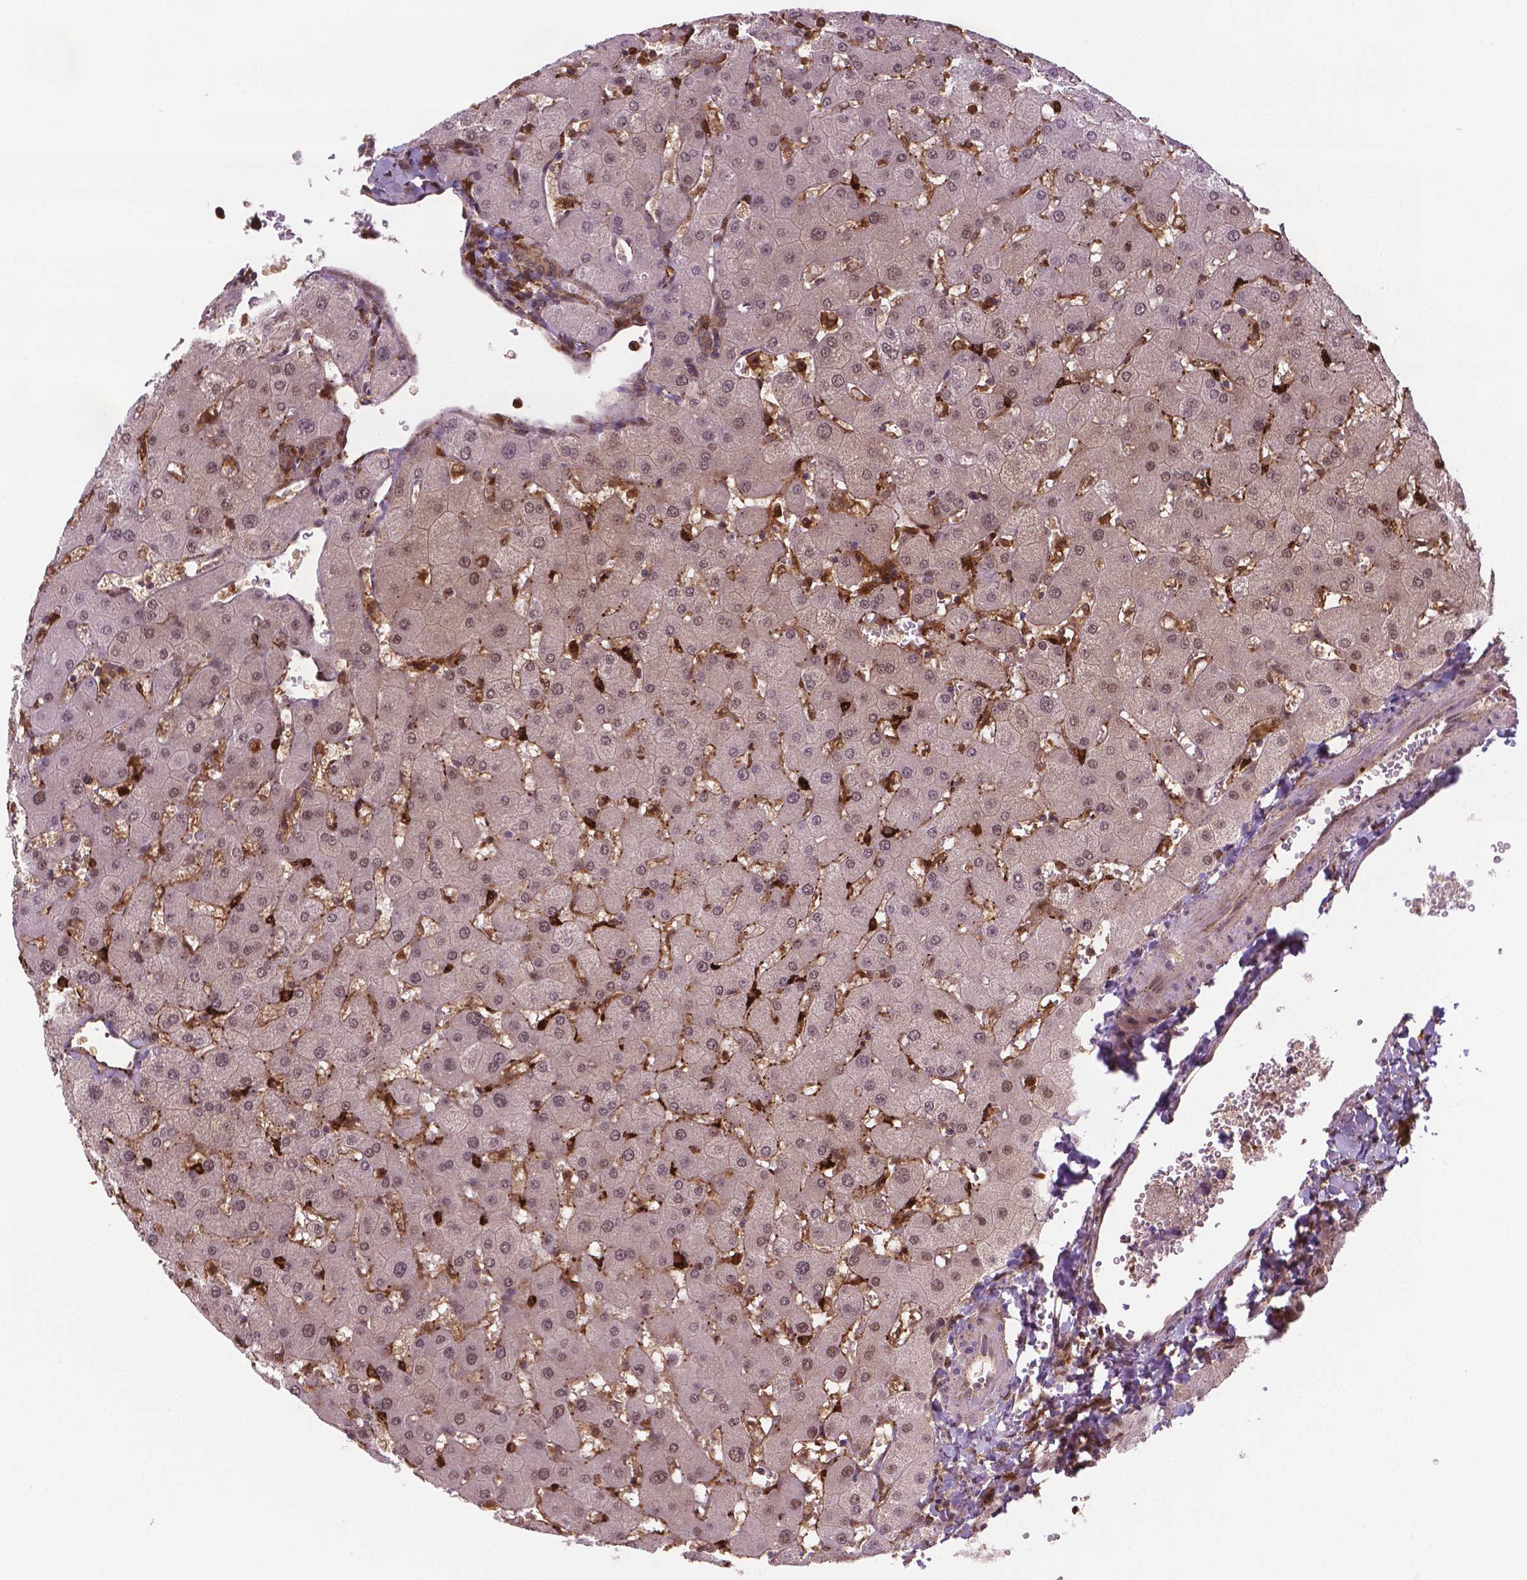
{"staining": {"intensity": "negative", "quantity": "none", "location": "none"}, "tissue": "liver", "cell_type": "Cholangiocytes", "image_type": "normal", "snomed": [{"axis": "morphology", "description": "Normal tissue, NOS"}, {"axis": "topography", "description": "Liver"}], "caption": "High magnification brightfield microscopy of benign liver stained with DAB (brown) and counterstained with hematoxylin (blue): cholangiocytes show no significant staining. The staining is performed using DAB (3,3'-diaminobenzidine) brown chromogen with nuclei counter-stained in using hematoxylin.", "gene": "PLIN3", "patient": {"sex": "female", "age": 63}}